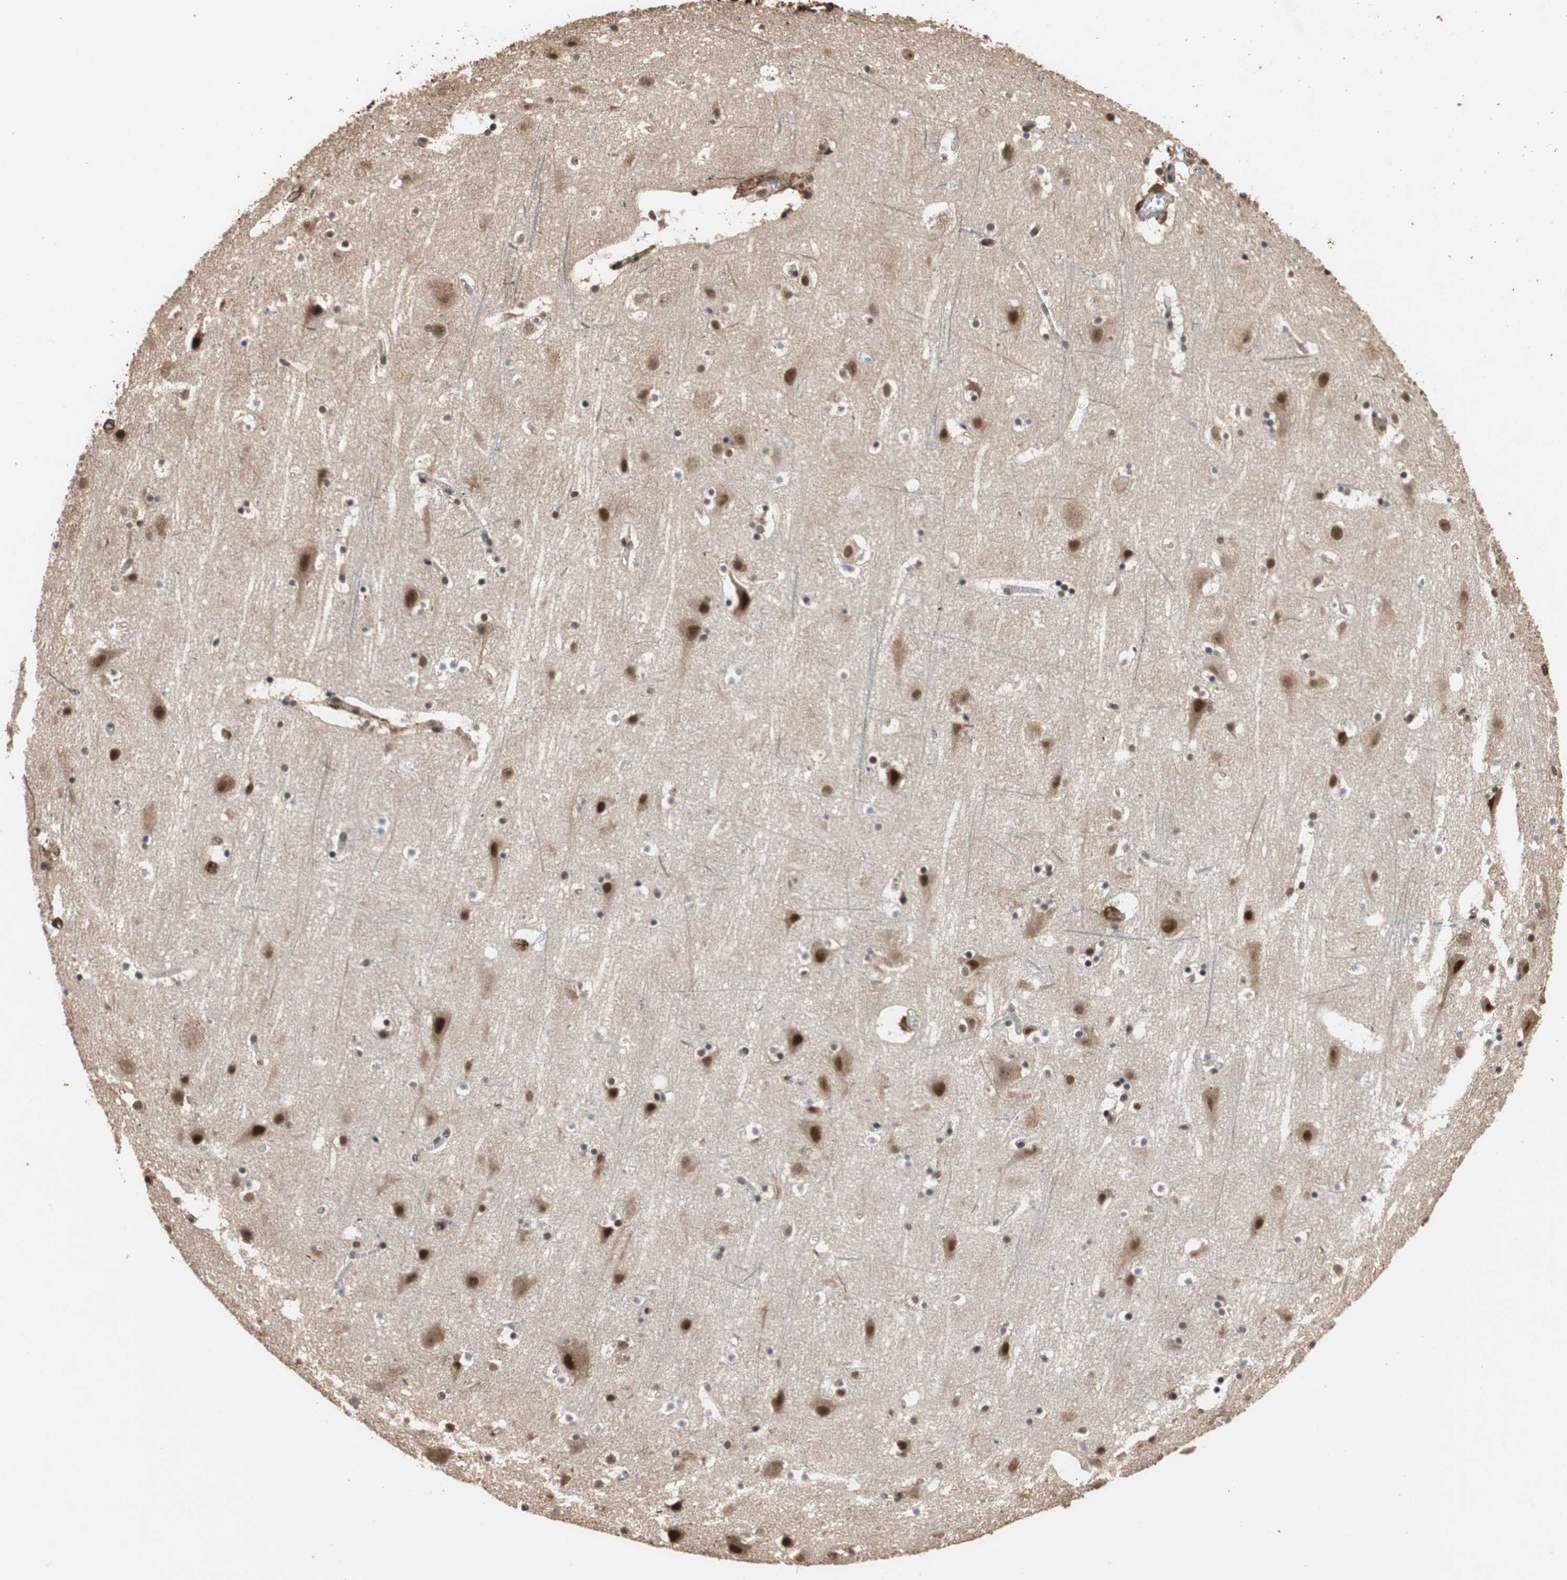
{"staining": {"intensity": "moderate", "quantity": ">75%", "location": "cytoplasmic/membranous,nuclear"}, "tissue": "cerebral cortex", "cell_type": "Endothelial cells", "image_type": "normal", "snomed": [{"axis": "morphology", "description": "Normal tissue, NOS"}, {"axis": "topography", "description": "Cerebral cortex"}], "caption": "A high-resolution image shows immunohistochemistry staining of normal cerebral cortex, which demonstrates moderate cytoplasmic/membranous,nuclear expression in approximately >75% of endothelial cells.", "gene": "CDC5L", "patient": {"sex": "male", "age": 45}}